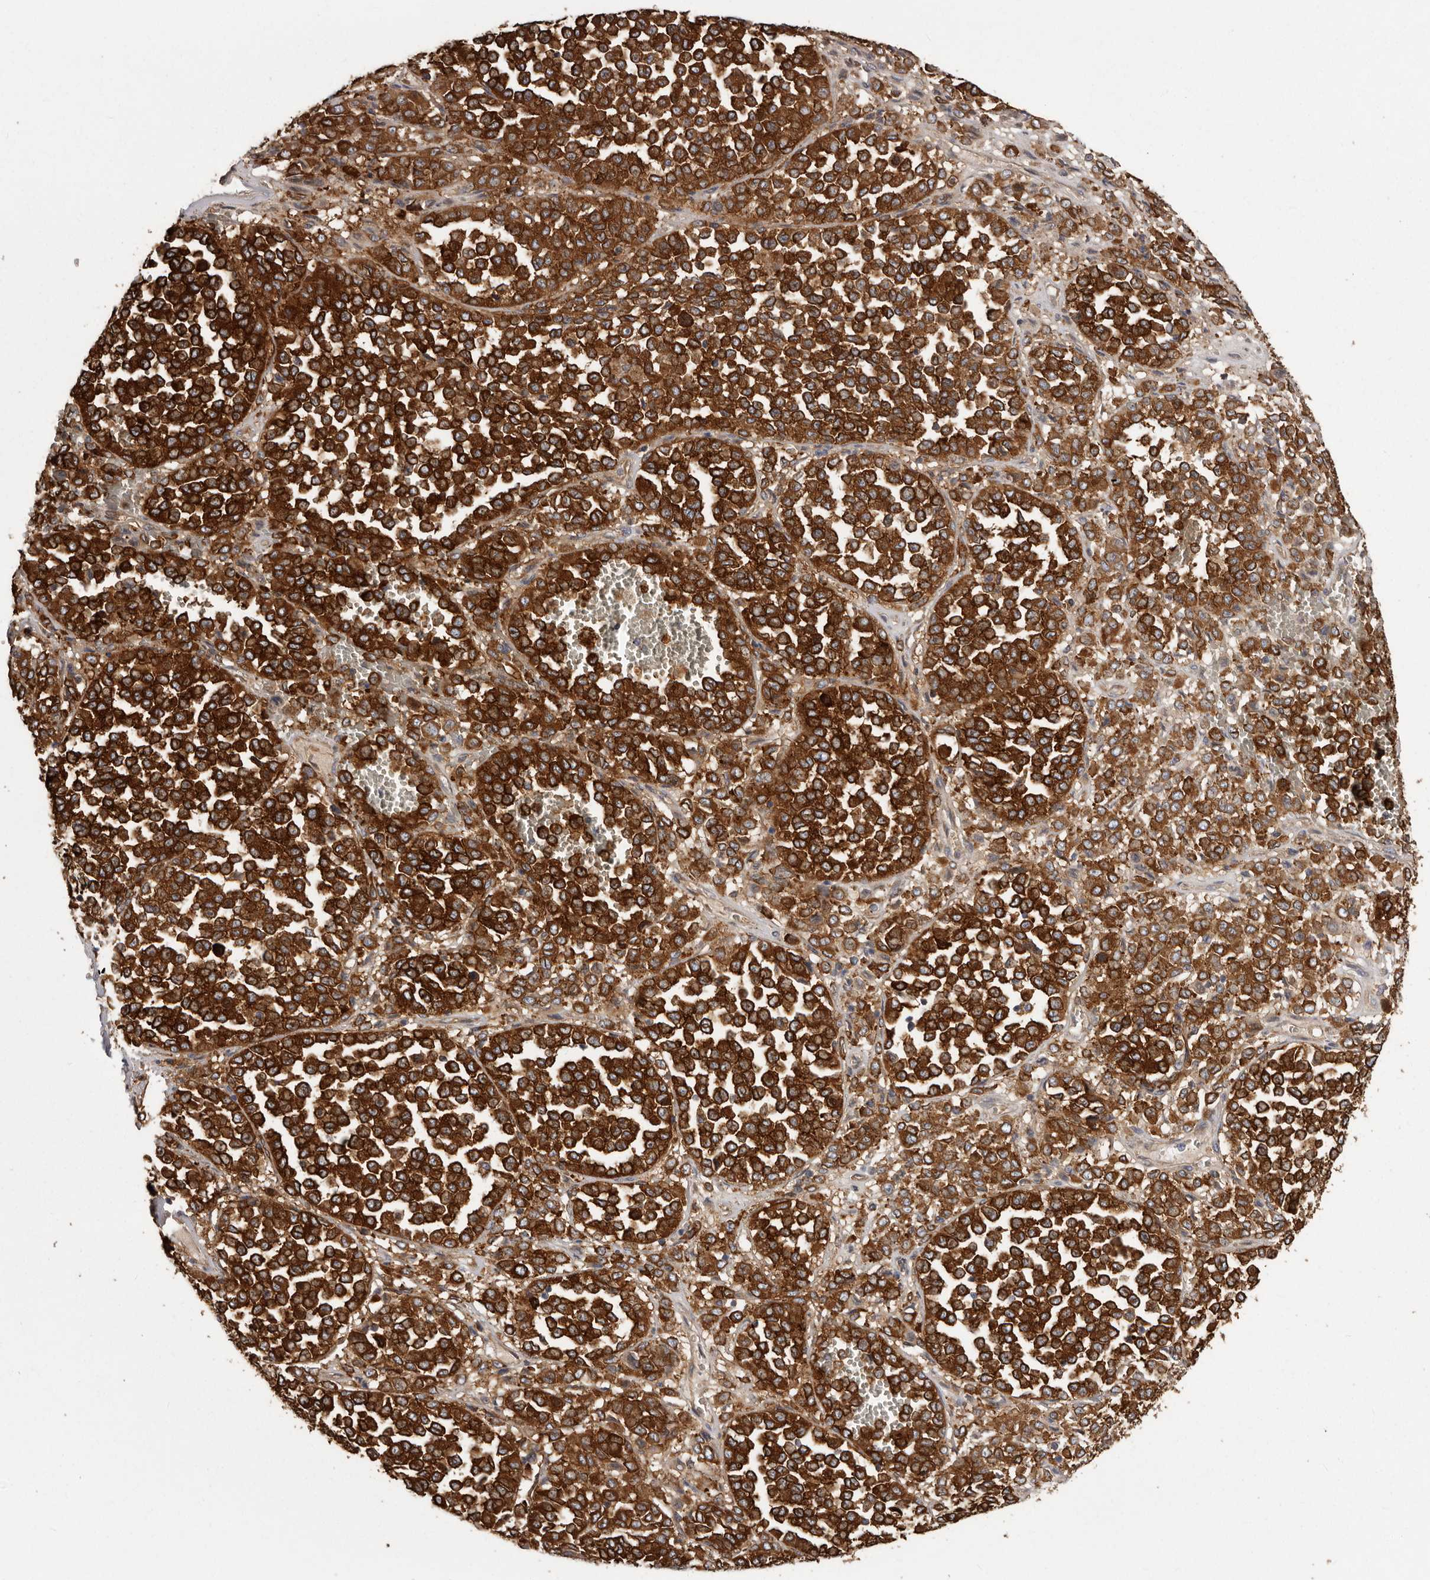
{"staining": {"intensity": "strong", "quantity": ">75%", "location": "cytoplasmic/membranous"}, "tissue": "melanoma", "cell_type": "Tumor cells", "image_type": "cancer", "snomed": [{"axis": "morphology", "description": "Malignant melanoma, Metastatic site"}, {"axis": "topography", "description": "Pancreas"}], "caption": "This is an image of IHC staining of malignant melanoma (metastatic site), which shows strong positivity in the cytoplasmic/membranous of tumor cells.", "gene": "ENAH", "patient": {"sex": "female", "age": 30}}